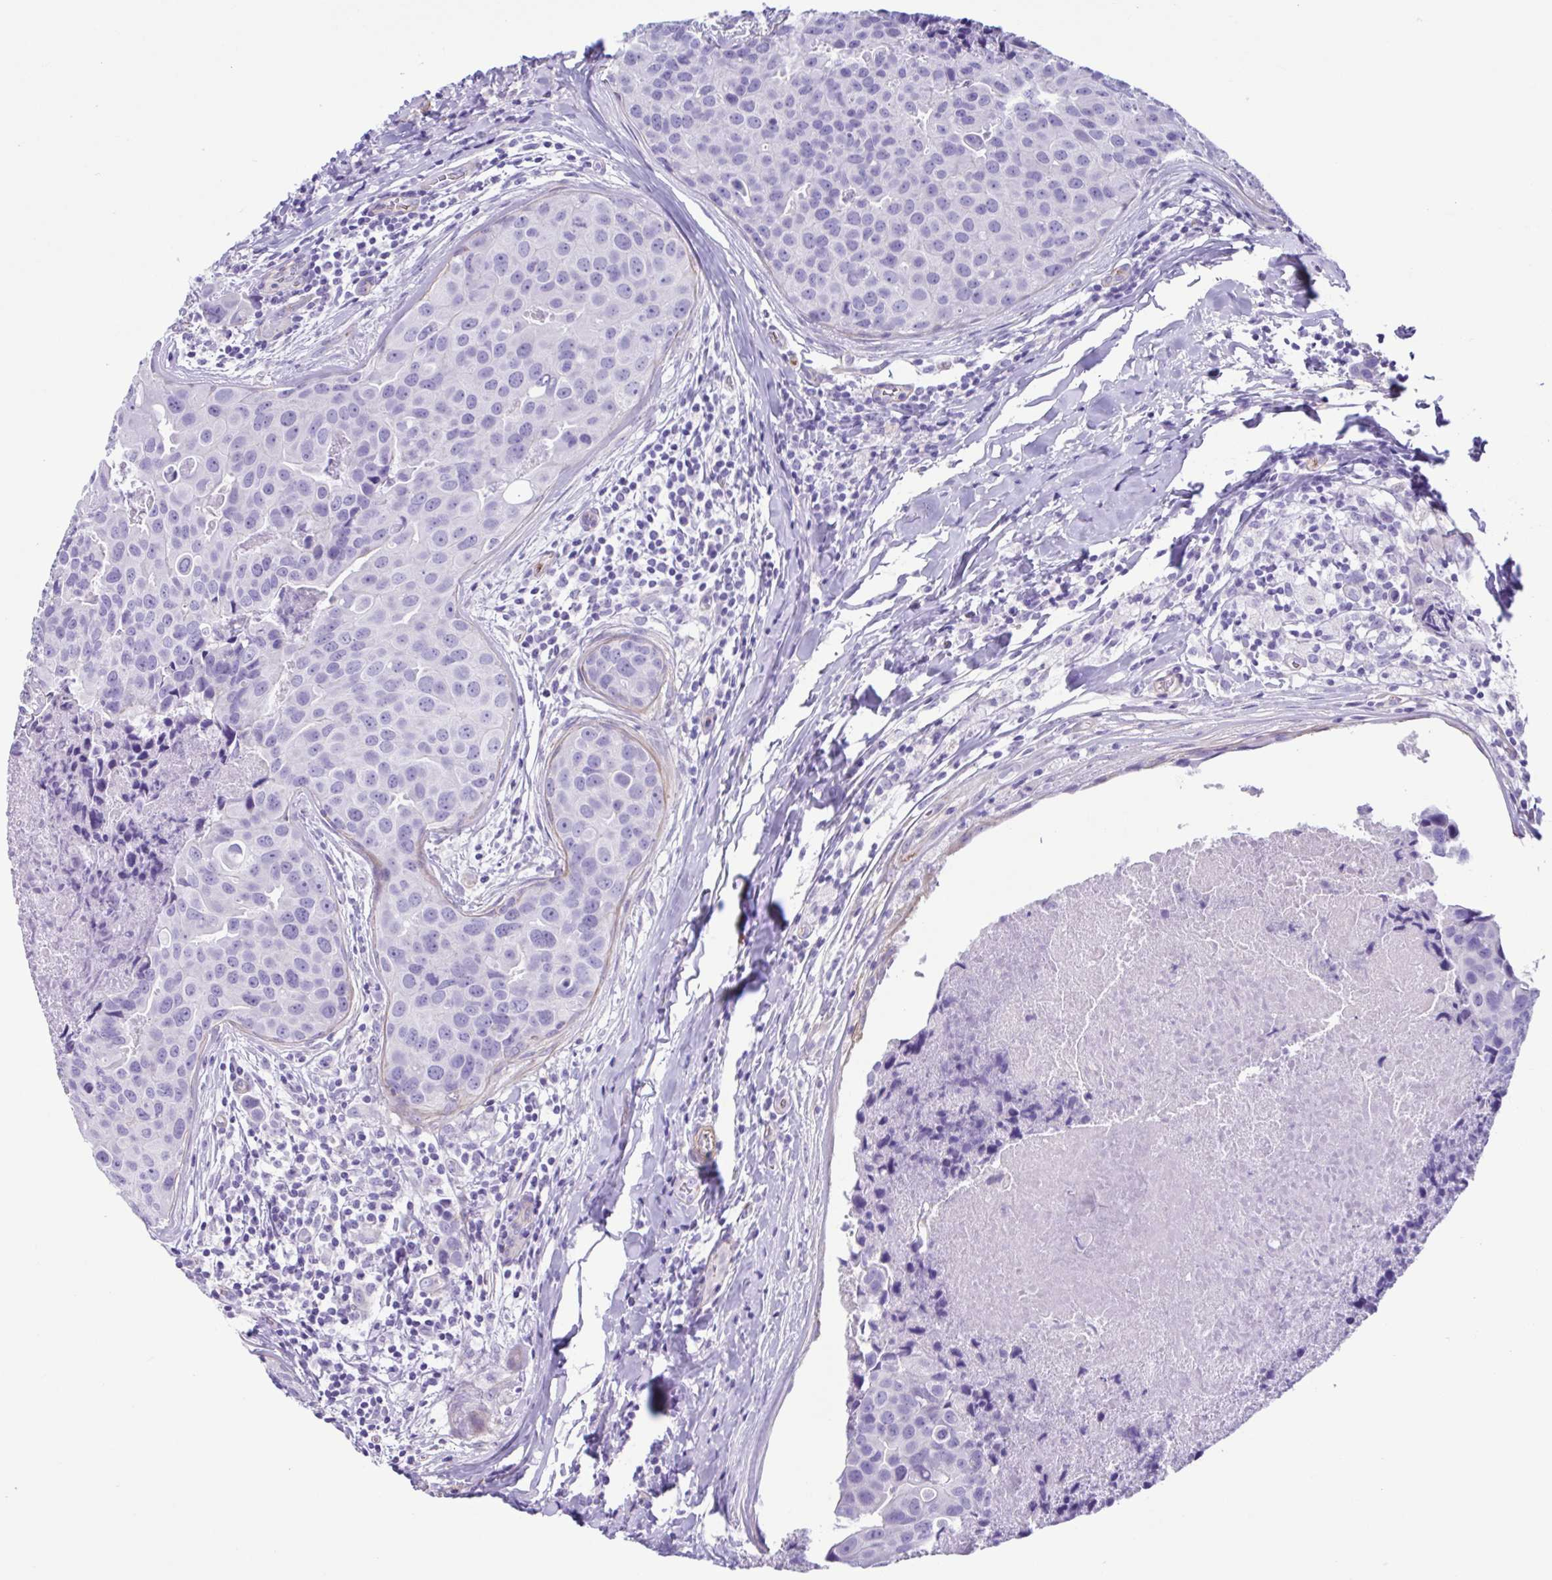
{"staining": {"intensity": "negative", "quantity": "none", "location": "none"}, "tissue": "breast cancer", "cell_type": "Tumor cells", "image_type": "cancer", "snomed": [{"axis": "morphology", "description": "Duct carcinoma"}, {"axis": "topography", "description": "Breast"}], "caption": "Tumor cells show no significant positivity in breast cancer.", "gene": "CYP11B1", "patient": {"sex": "female", "age": 24}}